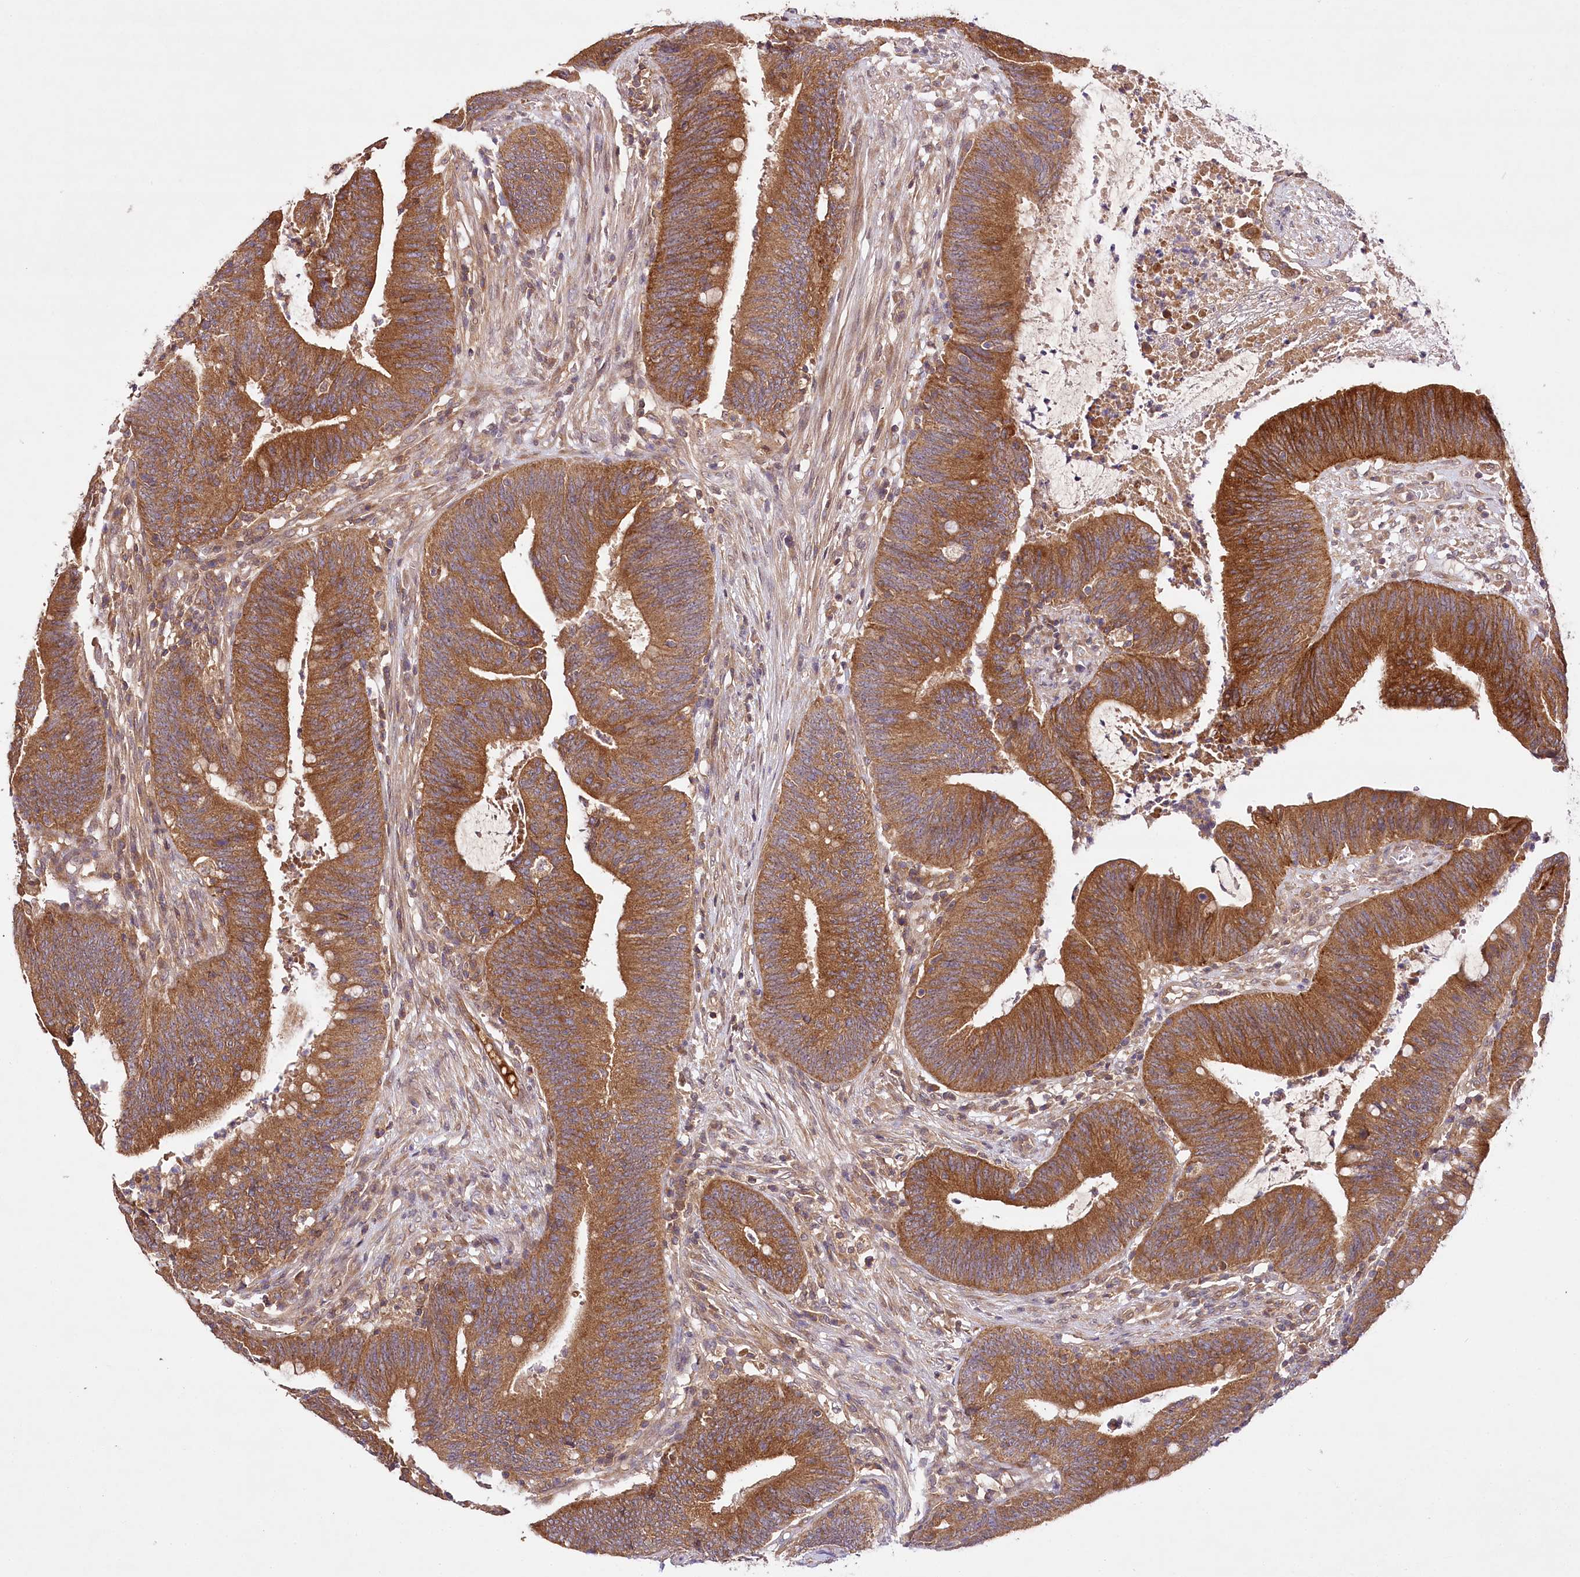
{"staining": {"intensity": "strong", "quantity": ">75%", "location": "cytoplasmic/membranous"}, "tissue": "colorectal cancer", "cell_type": "Tumor cells", "image_type": "cancer", "snomed": [{"axis": "morphology", "description": "Adenocarcinoma, NOS"}, {"axis": "topography", "description": "Rectum"}], "caption": "Colorectal cancer tissue demonstrates strong cytoplasmic/membranous expression in about >75% of tumor cells", "gene": "LSS", "patient": {"sex": "female", "age": 66}}